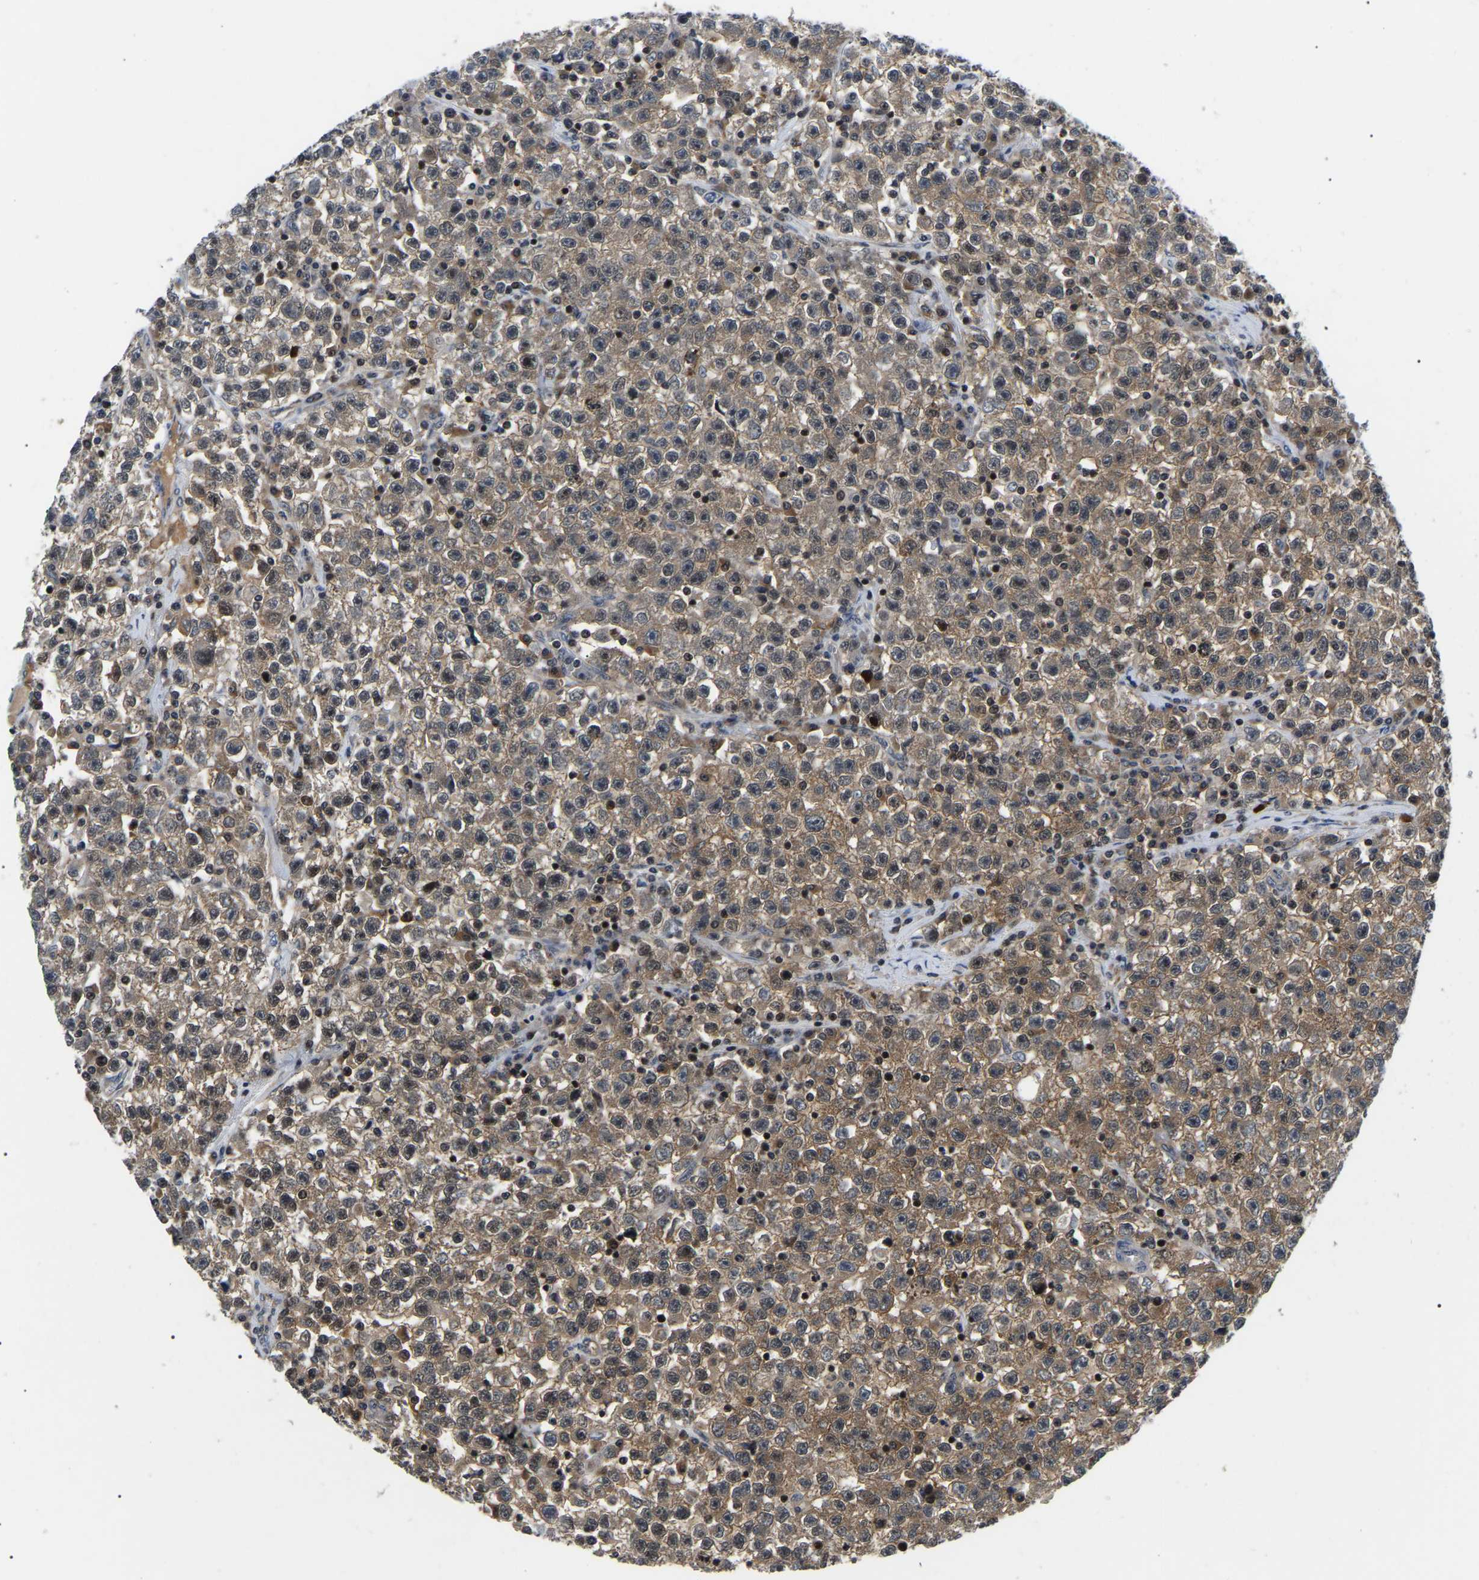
{"staining": {"intensity": "moderate", "quantity": ">75%", "location": "cytoplasmic/membranous,nuclear"}, "tissue": "testis cancer", "cell_type": "Tumor cells", "image_type": "cancer", "snomed": [{"axis": "morphology", "description": "Seminoma, NOS"}, {"axis": "topography", "description": "Testis"}], "caption": "Seminoma (testis) stained with DAB (3,3'-diaminobenzidine) IHC exhibits medium levels of moderate cytoplasmic/membranous and nuclear positivity in approximately >75% of tumor cells.", "gene": "RRP1B", "patient": {"sex": "male", "age": 22}}